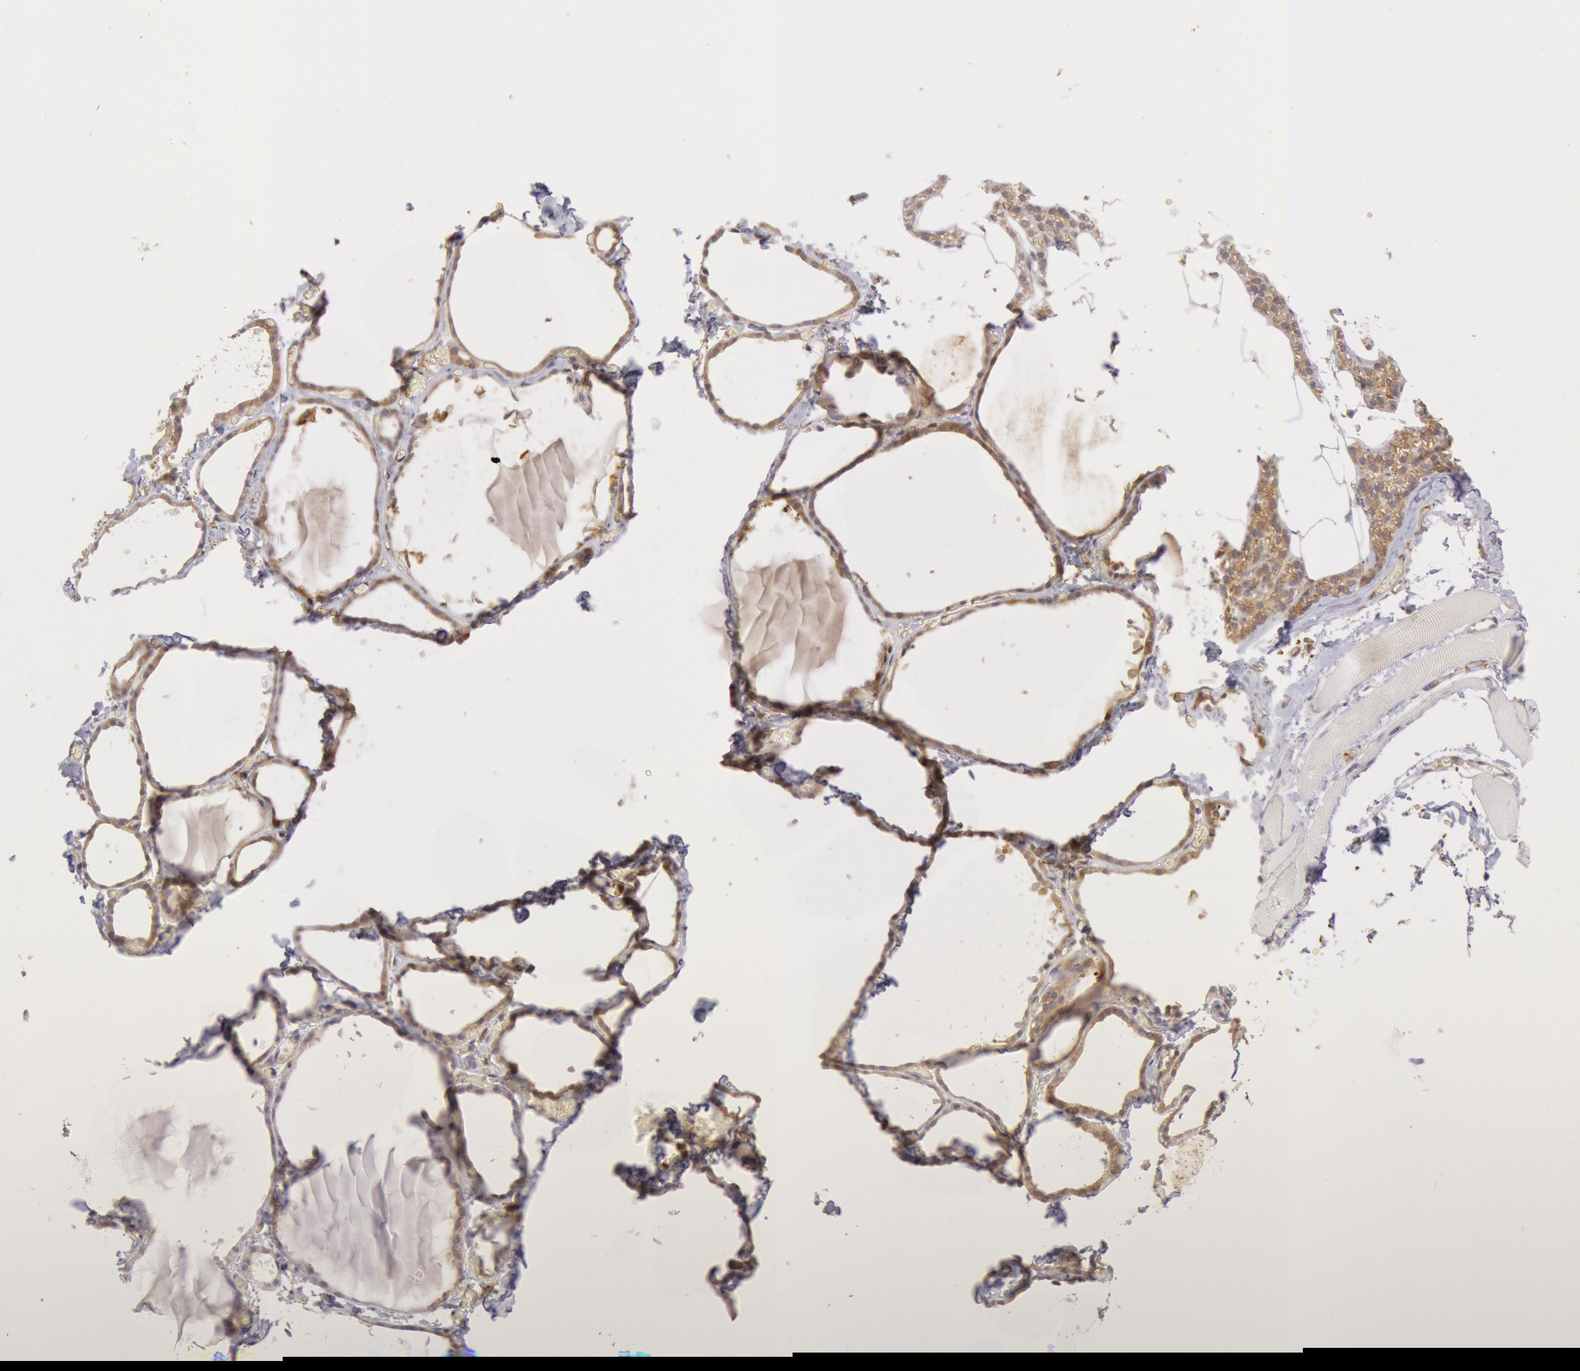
{"staining": {"intensity": "weak", "quantity": ">75%", "location": "cytoplasmic/membranous"}, "tissue": "thyroid gland", "cell_type": "Glandular cells", "image_type": "normal", "snomed": [{"axis": "morphology", "description": "Normal tissue, NOS"}, {"axis": "topography", "description": "Thyroid gland"}], "caption": "IHC of unremarkable human thyroid gland demonstrates low levels of weak cytoplasmic/membranous positivity in about >75% of glandular cells.", "gene": "IKBKB", "patient": {"sex": "female", "age": 22}}